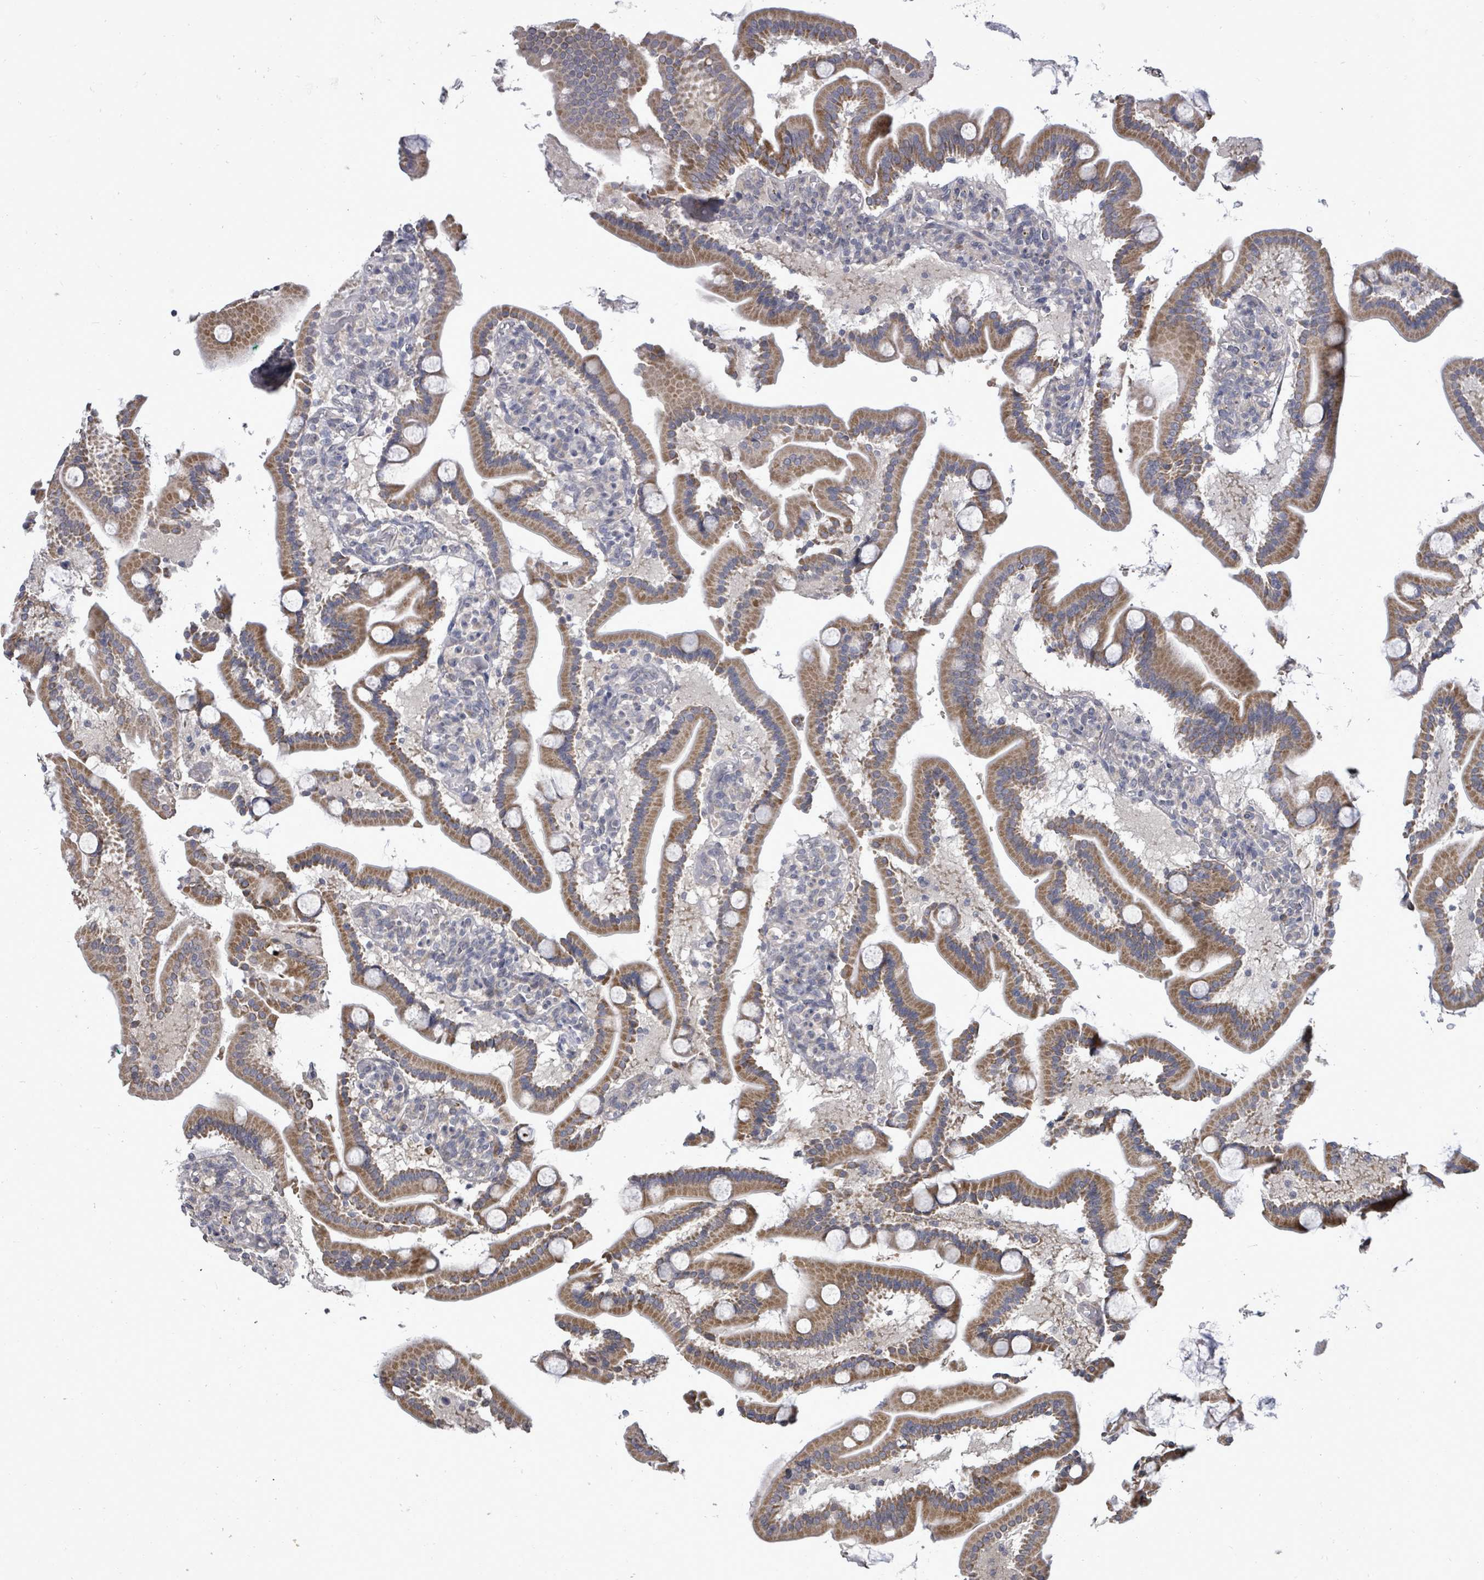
{"staining": {"intensity": "moderate", "quantity": "25%-75%", "location": "cytoplasmic/membranous"}, "tissue": "duodenum", "cell_type": "Glandular cells", "image_type": "normal", "snomed": [{"axis": "morphology", "description": "Normal tissue, NOS"}, {"axis": "topography", "description": "Duodenum"}], "caption": "Glandular cells demonstrate medium levels of moderate cytoplasmic/membranous positivity in about 25%-75% of cells in unremarkable duodenum. (Brightfield microscopy of DAB IHC at high magnification).", "gene": "POMGNT2", "patient": {"sex": "male", "age": 55}}